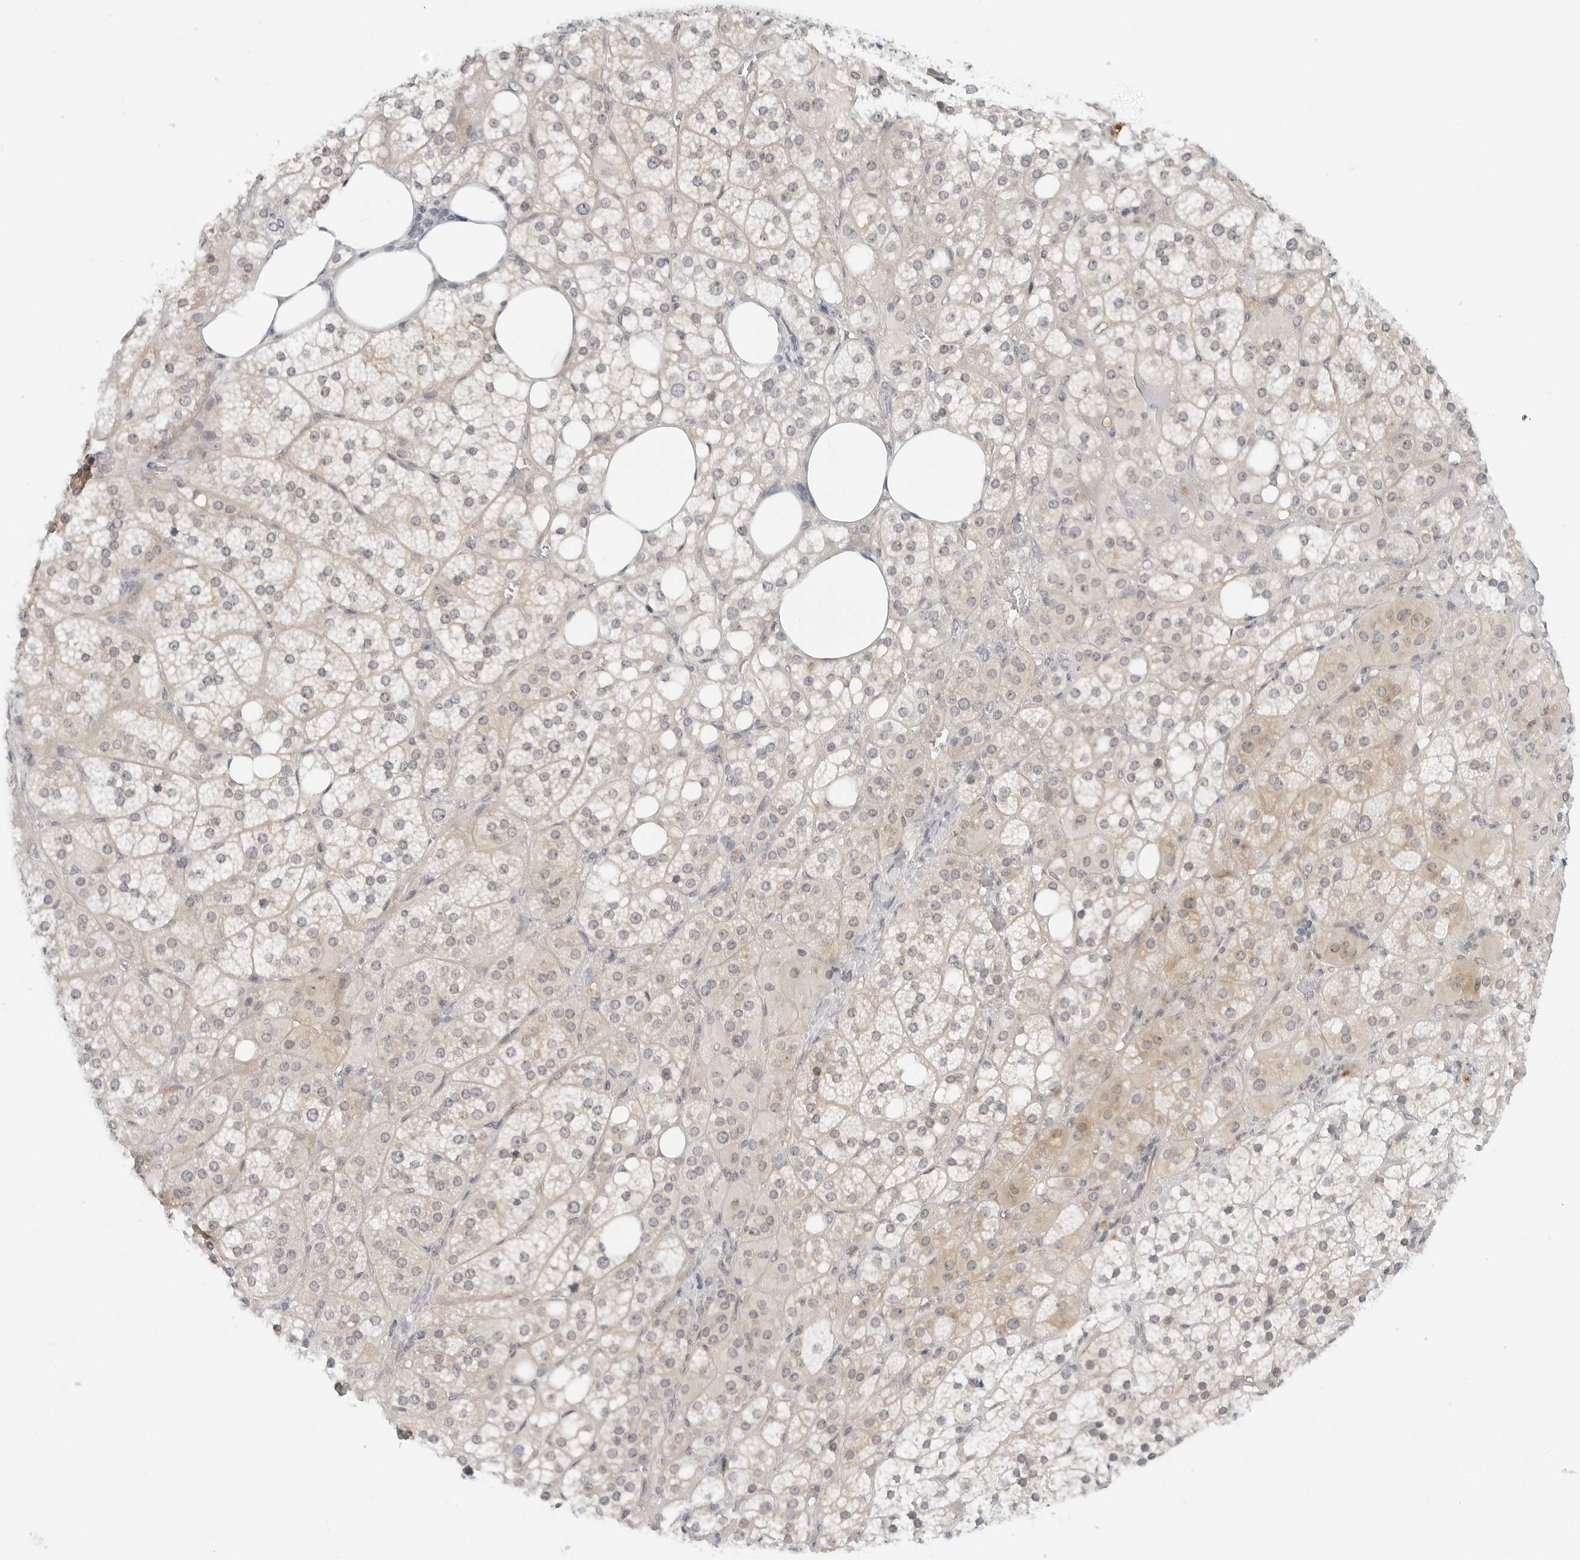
{"staining": {"intensity": "moderate", "quantity": "25%-75%", "location": "cytoplasmic/membranous"}, "tissue": "adrenal gland", "cell_type": "Glandular cells", "image_type": "normal", "snomed": [{"axis": "morphology", "description": "Normal tissue, NOS"}, {"axis": "topography", "description": "Adrenal gland"}], "caption": "Adrenal gland stained for a protein (brown) reveals moderate cytoplasmic/membranous positive staining in approximately 25%-75% of glandular cells.", "gene": "MAP2K5", "patient": {"sex": "female", "age": 59}}